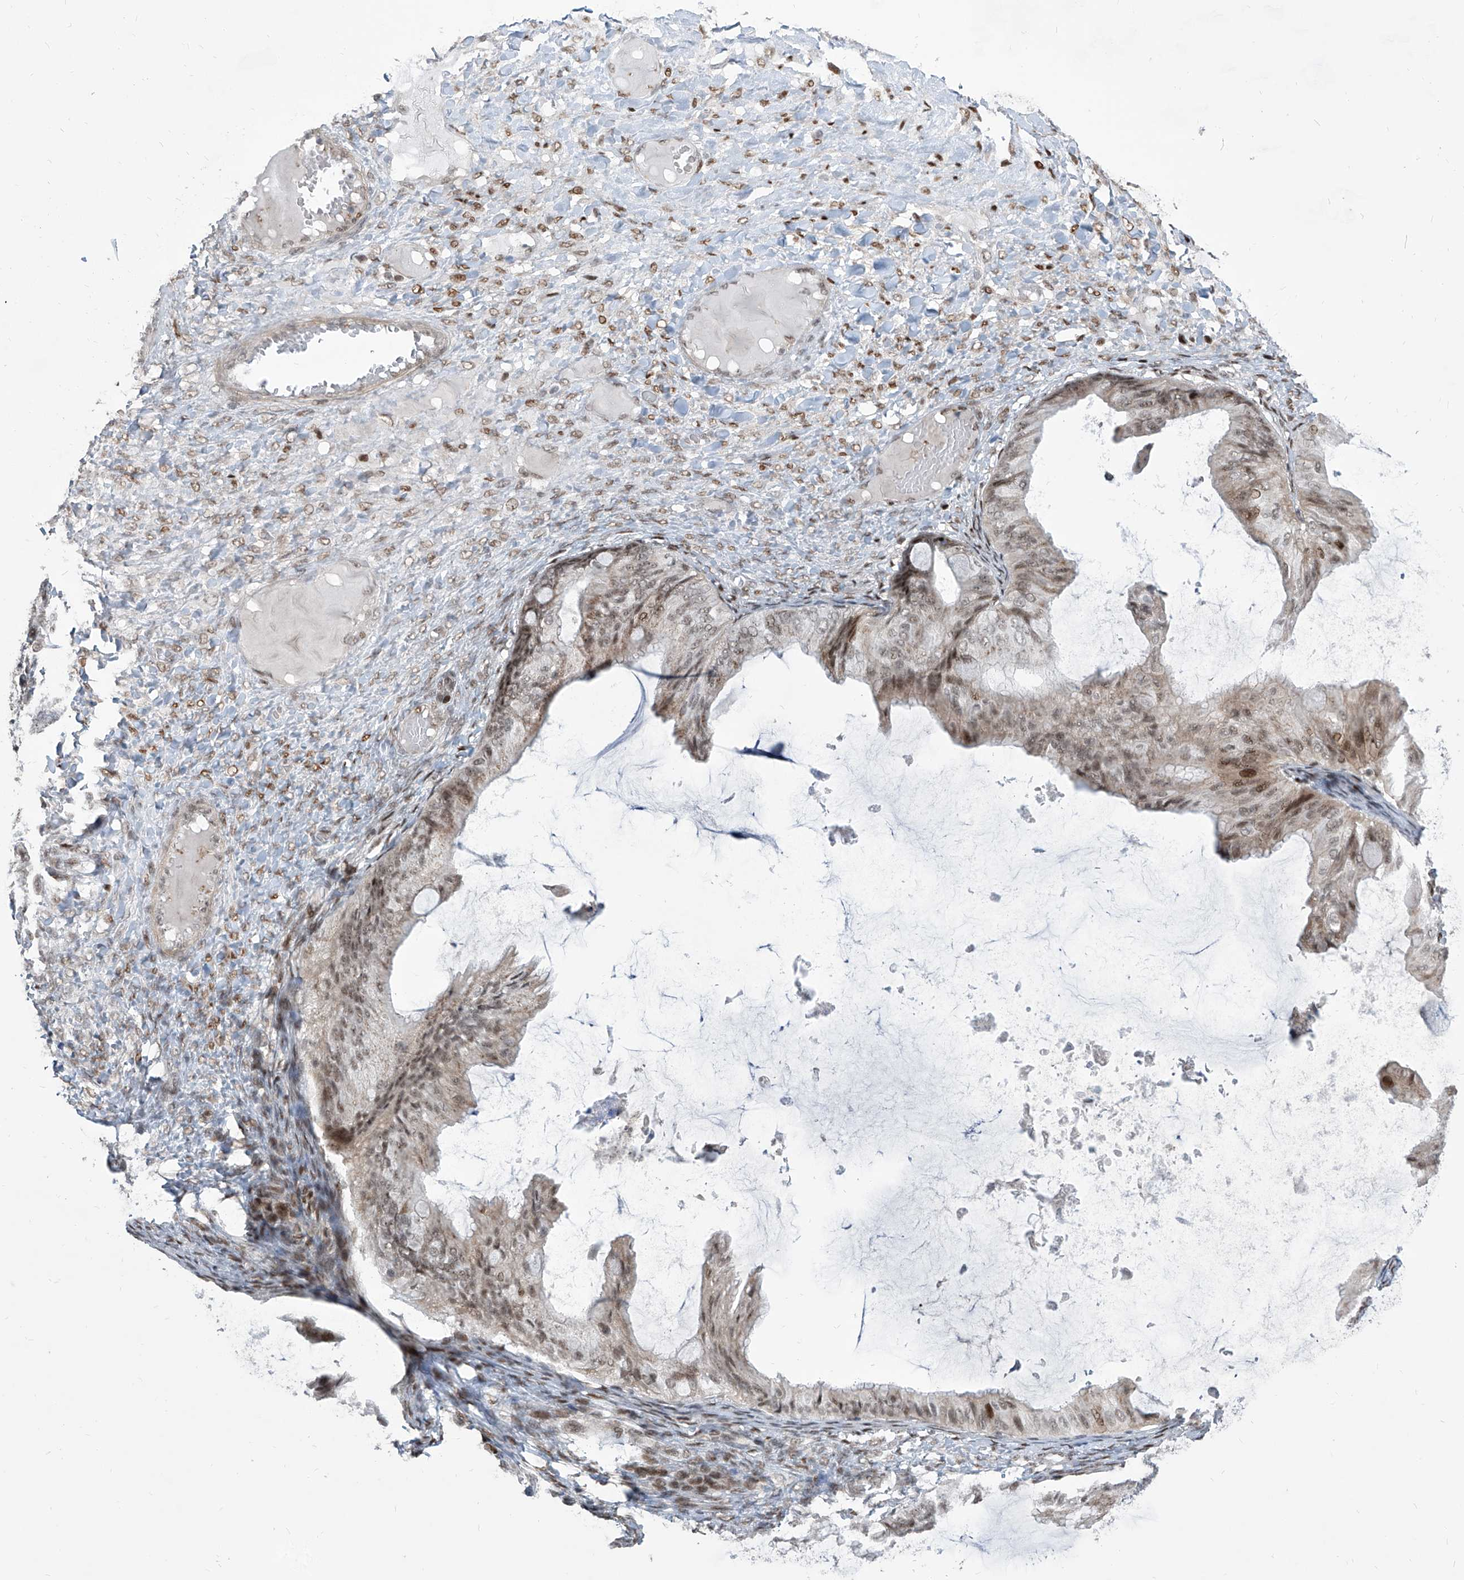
{"staining": {"intensity": "moderate", "quantity": ">75%", "location": "cytoplasmic/membranous,nuclear"}, "tissue": "ovarian cancer", "cell_type": "Tumor cells", "image_type": "cancer", "snomed": [{"axis": "morphology", "description": "Cystadenocarcinoma, mucinous, NOS"}, {"axis": "topography", "description": "Ovary"}], "caption": "Immunohistochemical staining of ovarian cancer (mucinous cystadenocarcinoma) displays medium levels of moderate cytoplasmic/membranous and nuclear protein positivity in about >75% of tumor cells. (Stains: DAB in brown, nuclei in blue, Microscopy: brightfield microscopy at high magnification).", "gene": "IRF2", "patient": {"sex": "female", "age": 61}}